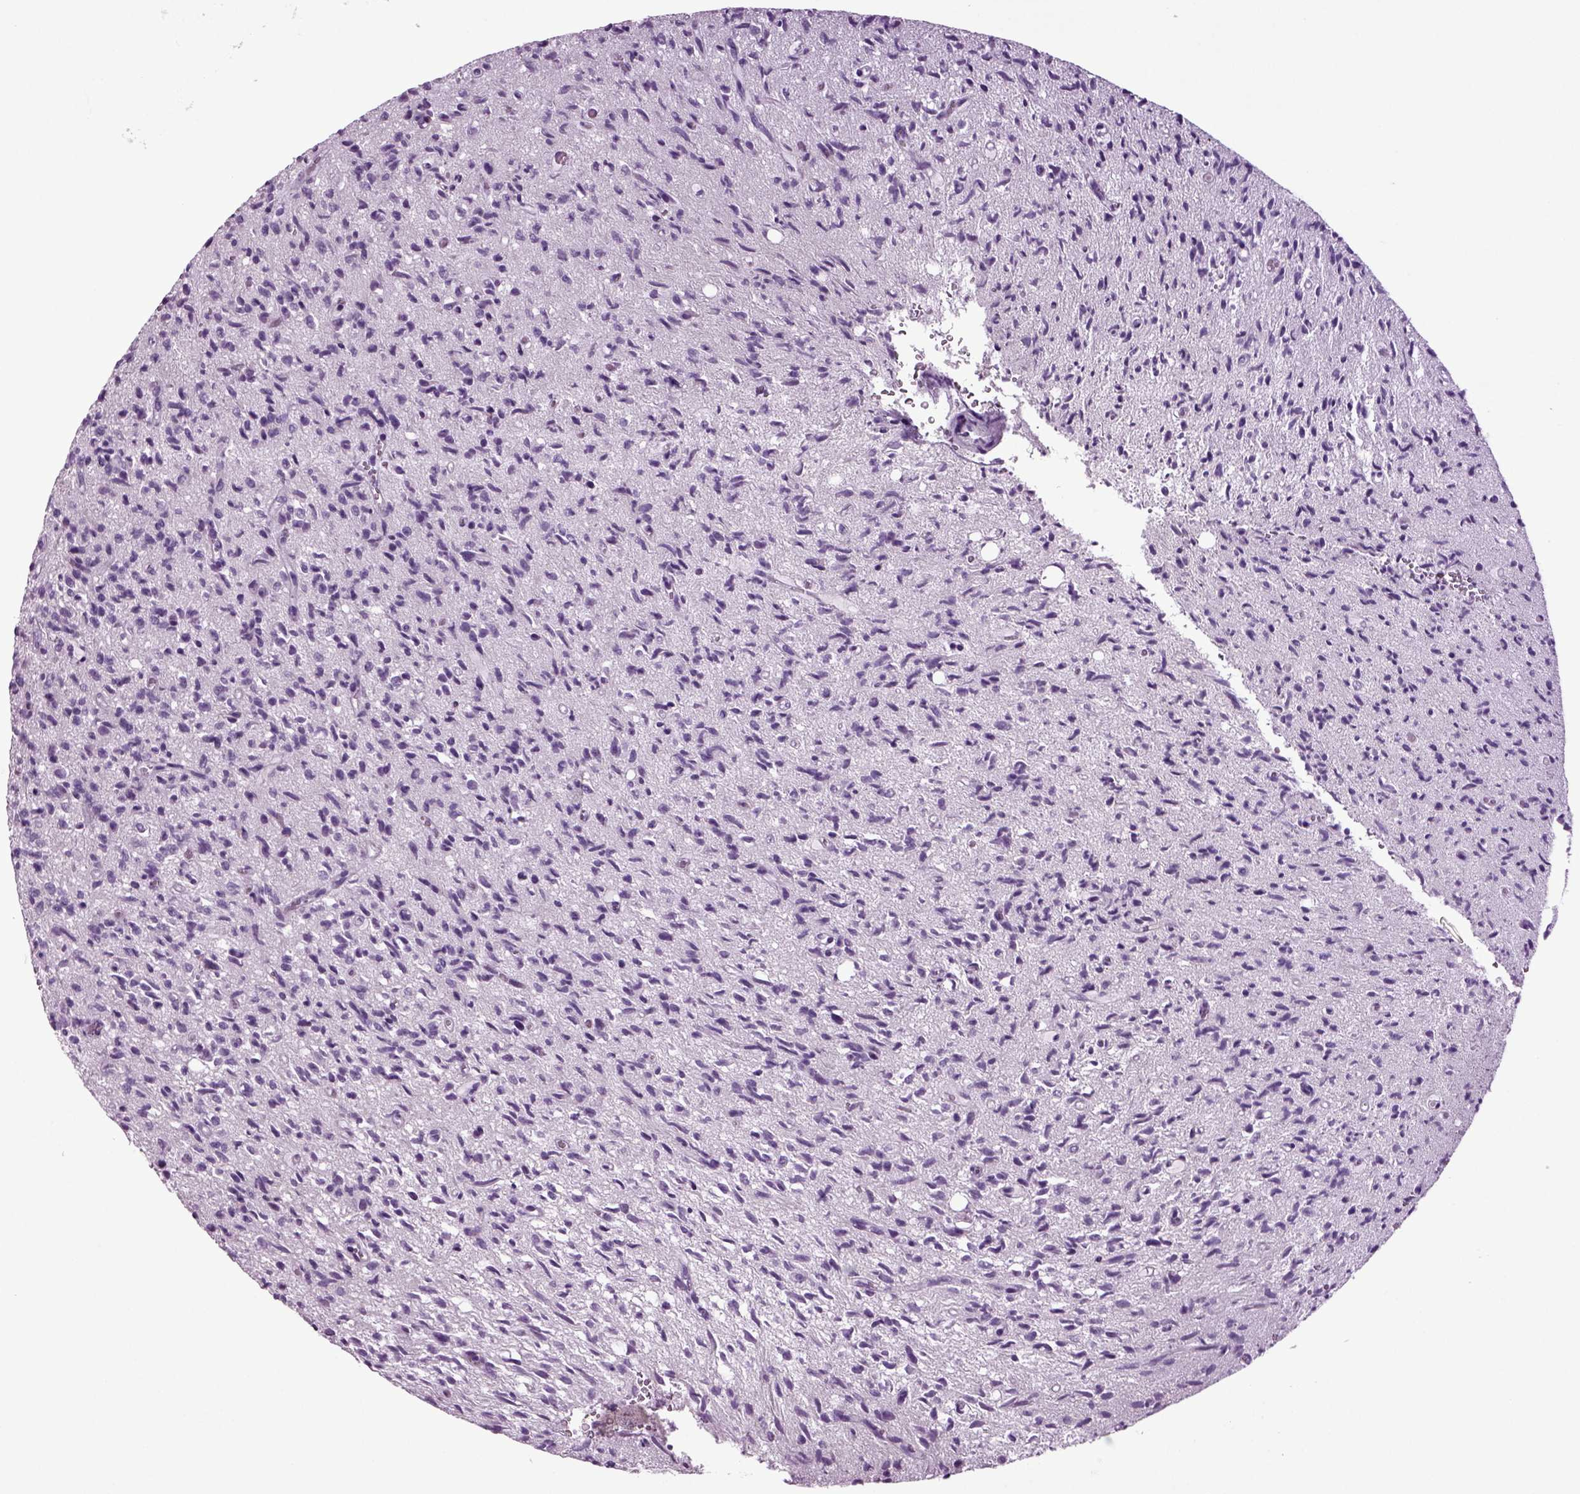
{"staining": {"intensity": "negative", "quantity": "none", "location": "none"}, "tissue": "glioma", "cell_type": "Tumor cells", "image_type": "cancer", "snomed": [{"axis": "morphology", "description": "Glioma, malignant, High grade"}, {"axis": "topography", "description": "Brain"}], "caption": "This is an immunohistochemistry image of human malignant high-grade glioma. There is no staining in tumor cells.", "gene": "FGF11", "patient": {"sex": "male", "age": 64}}